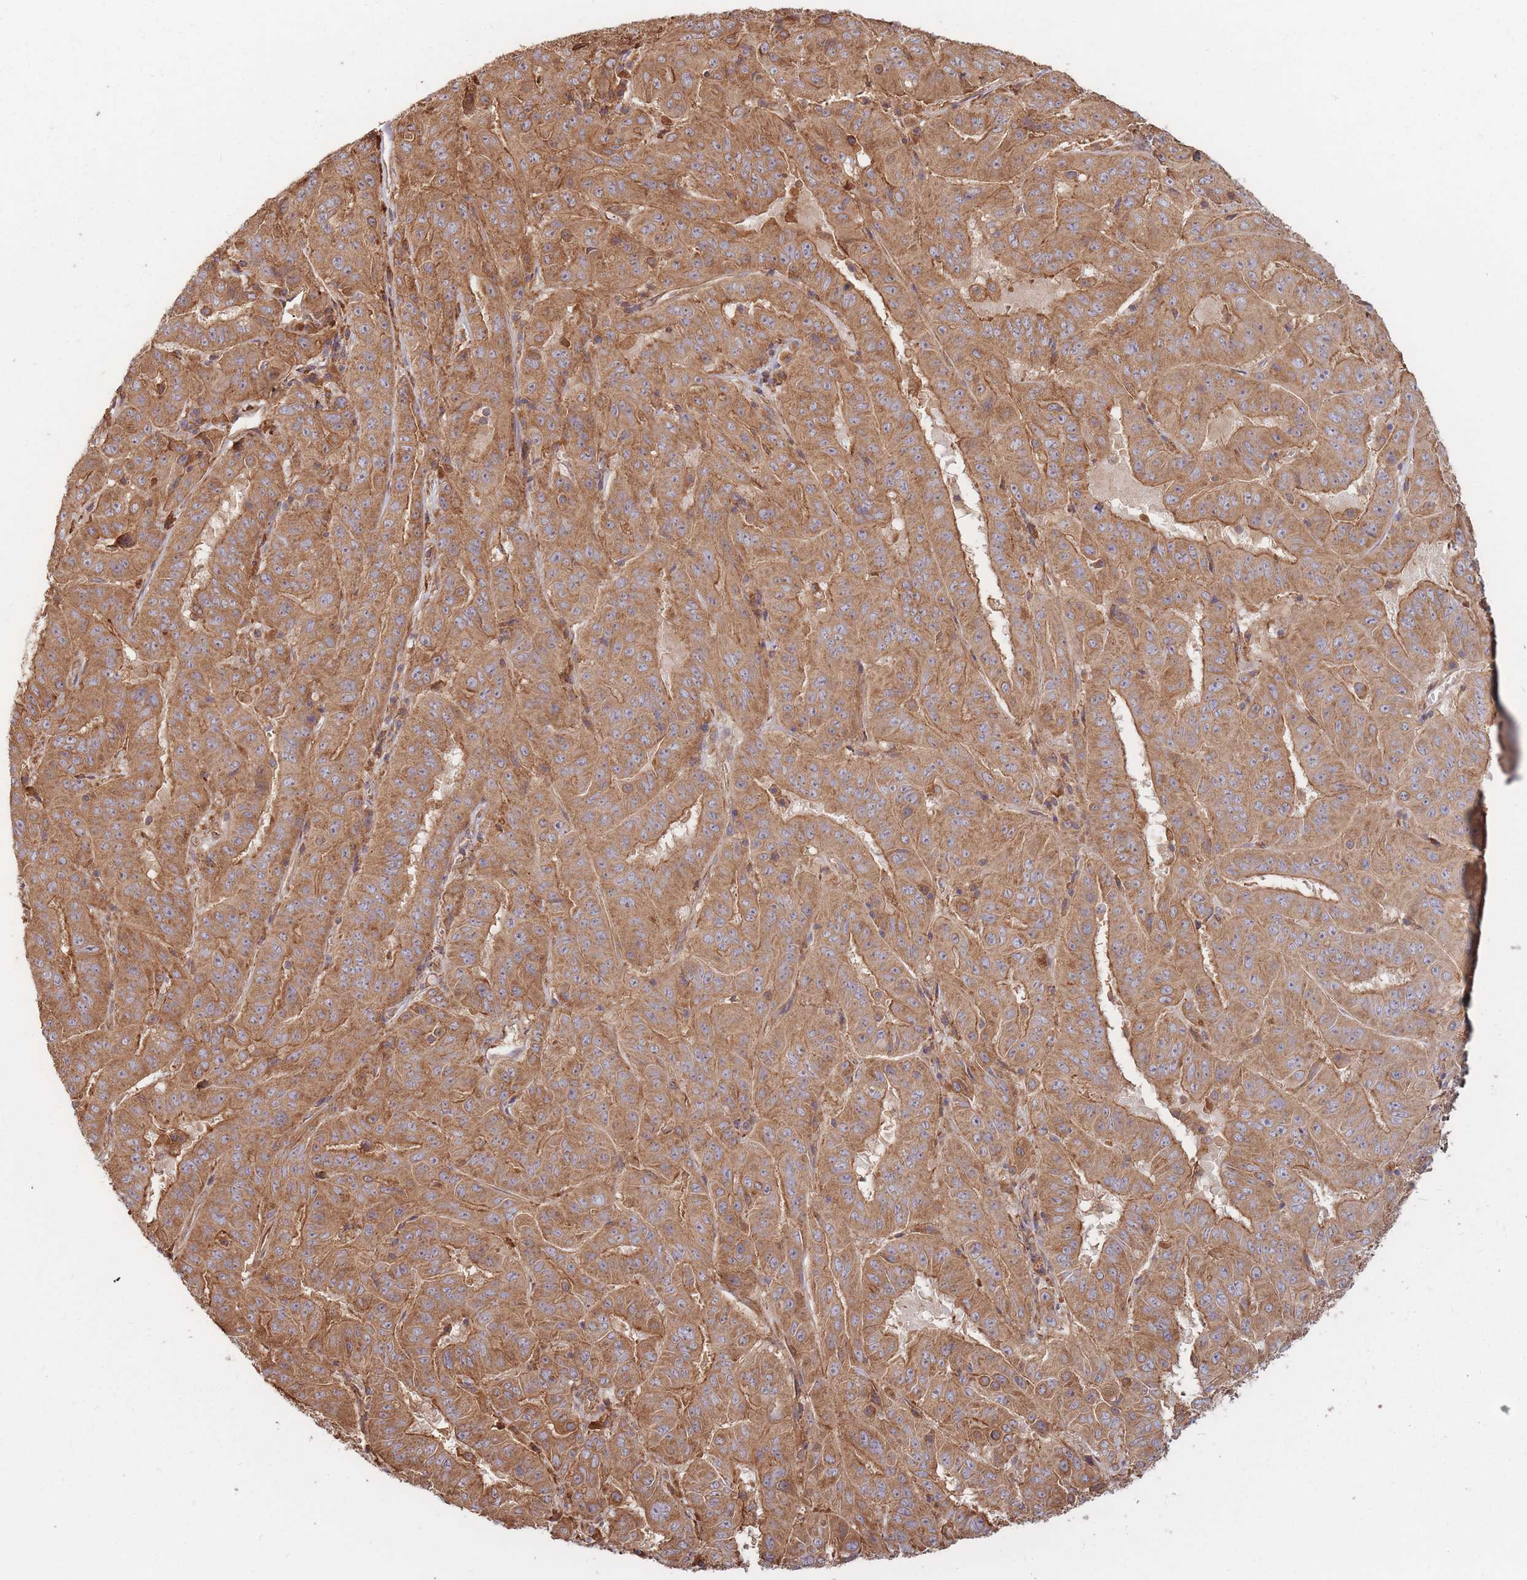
{"staining": {"intensity": "moderate", "quantity": ">75%", "location": "cytoplasmic/membranous"}, "tissue": "pancreatic cancer", "cell_type": "Tumor cells", "image_type": "cancer", "snomed": [{"axis": "morphology", "description": "Adenocarcinoma, NOS"}, {"axis": "topography", "description": "Pancreas"}], "caption": "Protein analysis of pancreatic adenocarcinoma tissue displays moderate cytoplasmic/membranous staining in approximately >75% of tumor cells.", "gene": "RASSF2", "patient": {"sex": "male", "age": 63}}